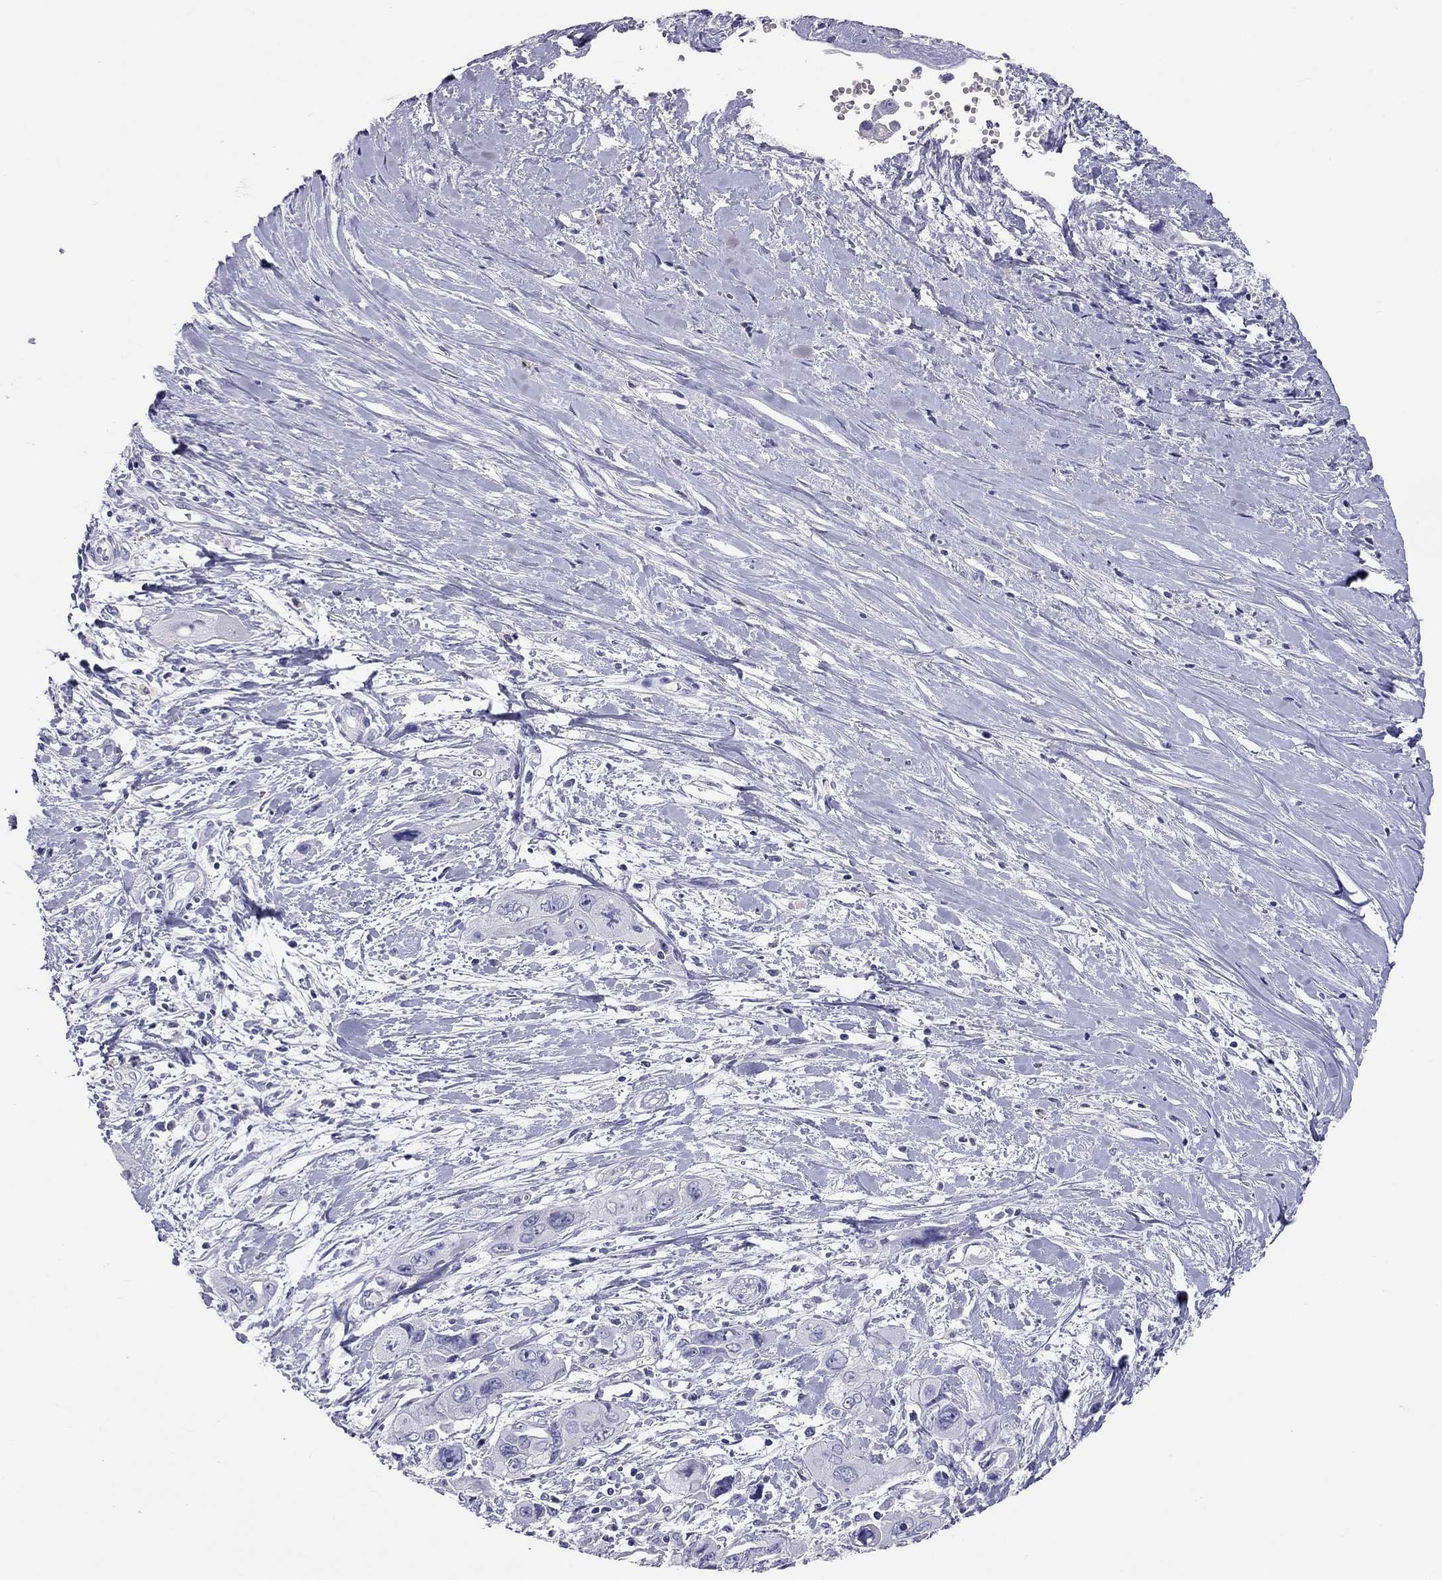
{"staining": {"intensity": "negative", "quantity": "none", "location": "none"}, "tissue": "pancreatic cancer", "cell_type": "Tumor cells", "image_type": "cancer", "snomed": [{"axis": "morphology", "description": "Adenocarcinoma, NOS"}, {"axis": "topography", "description": "Pancreas"}], "caption": "High magnification brightfield microscopy of pancreatic cancer stained with DAB (3,3'-diaminobenzidine) (brown) and counterstained with hematoxylin (blue): tumor cells show no significant expression.", "gene": "CALHM1", "patient": {"sex": "male", "age": 47}}